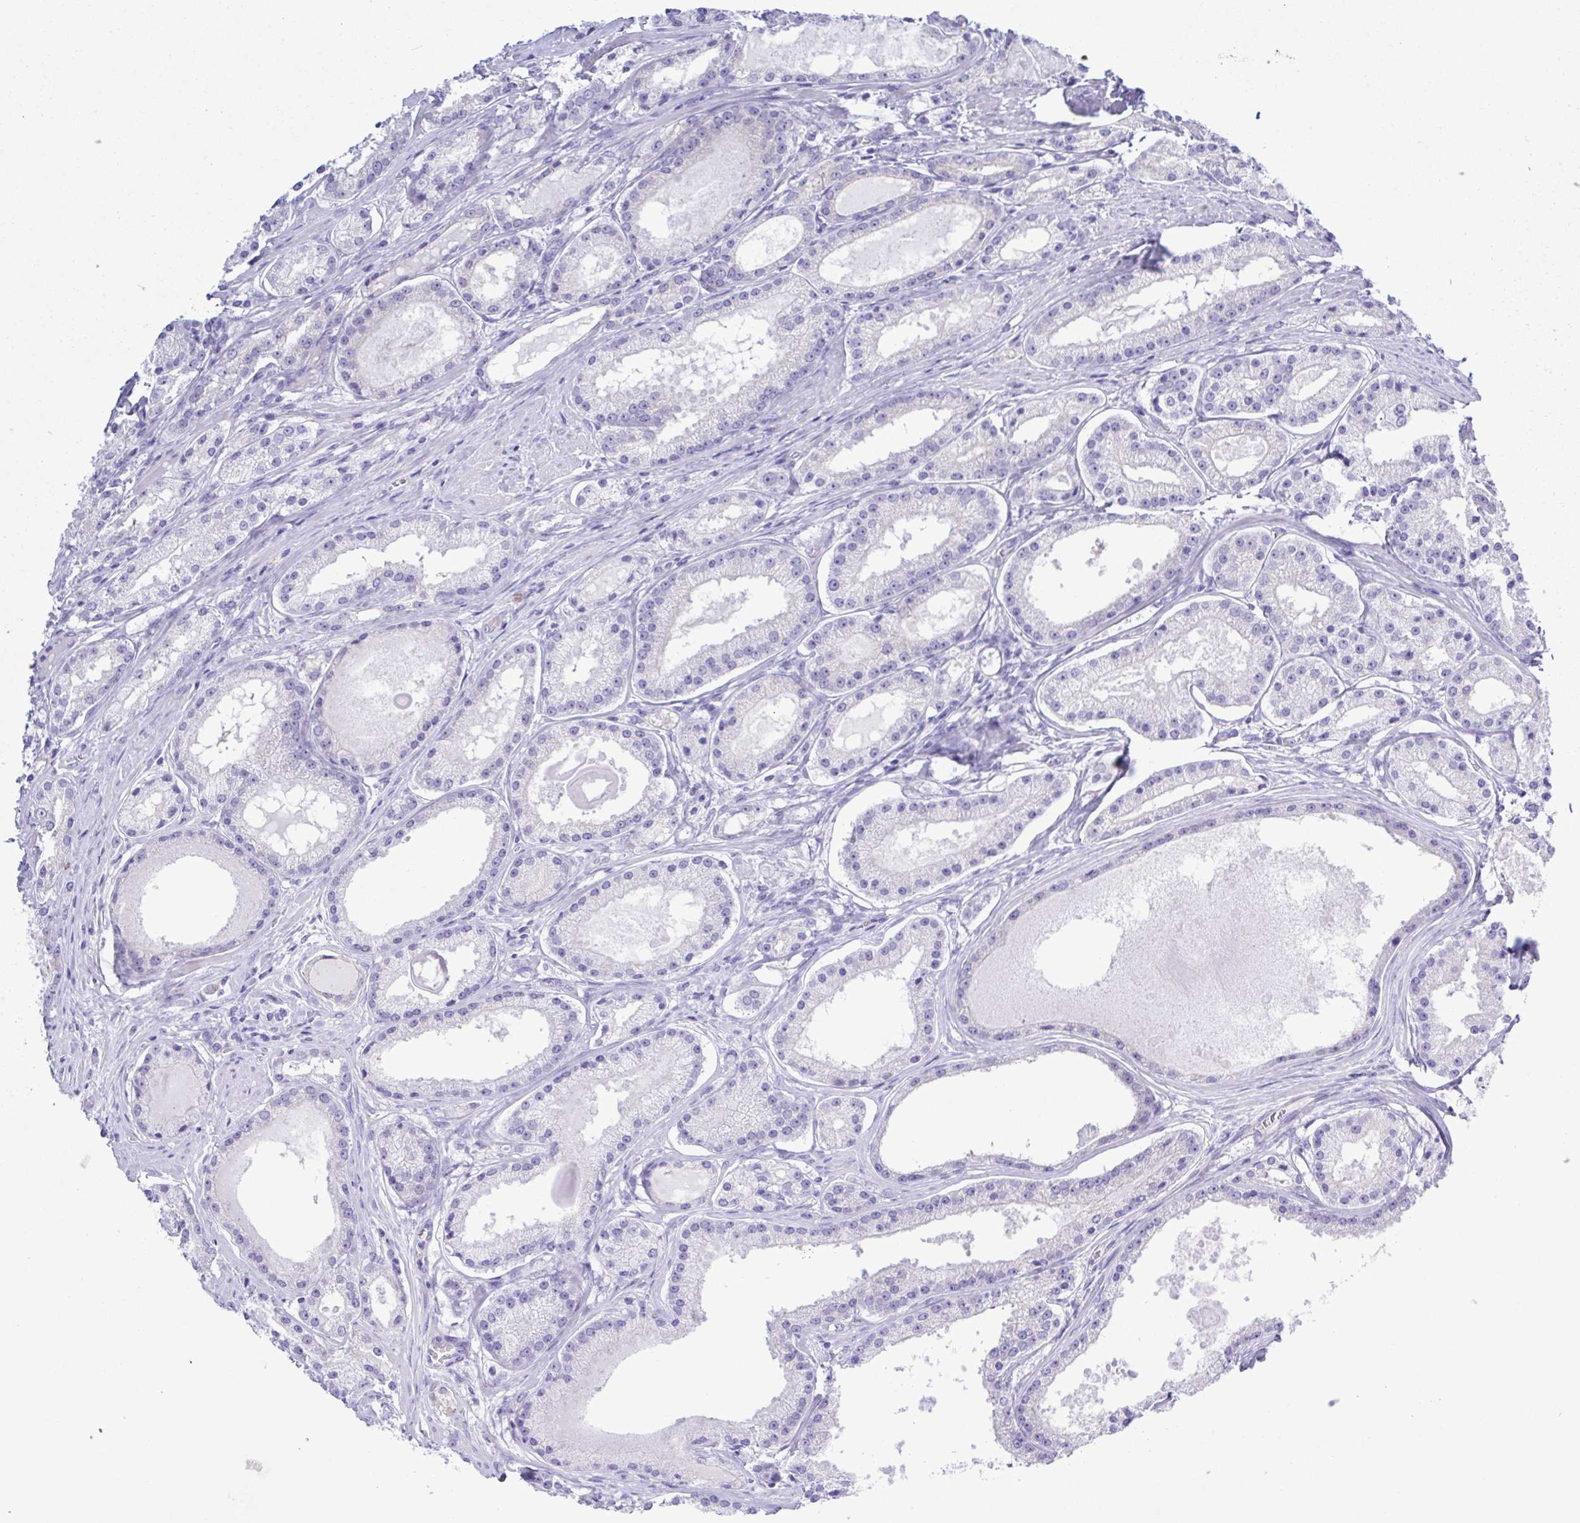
{"staining": {"intensity": "negative", "quantity": "none", "location": "none"}, "tissue": "prostate cancer", "cell_type": "Tumor cells", "image_type": "cancer", "snomed": [{"axis": "morphology", "description": "Adenocarcinoma, Low grade"}, {"axis": "topography", "description": "Prostate"}], "caption": "A high-resolution photomicrograph shows immunohistochemistry staining of prostate cancer (adenocarcinoma (low-grade)), which reveals no significant expression in tumor cells.", "gene": "CYP11A1", "patient": {"sex": "male", "age": 57}}